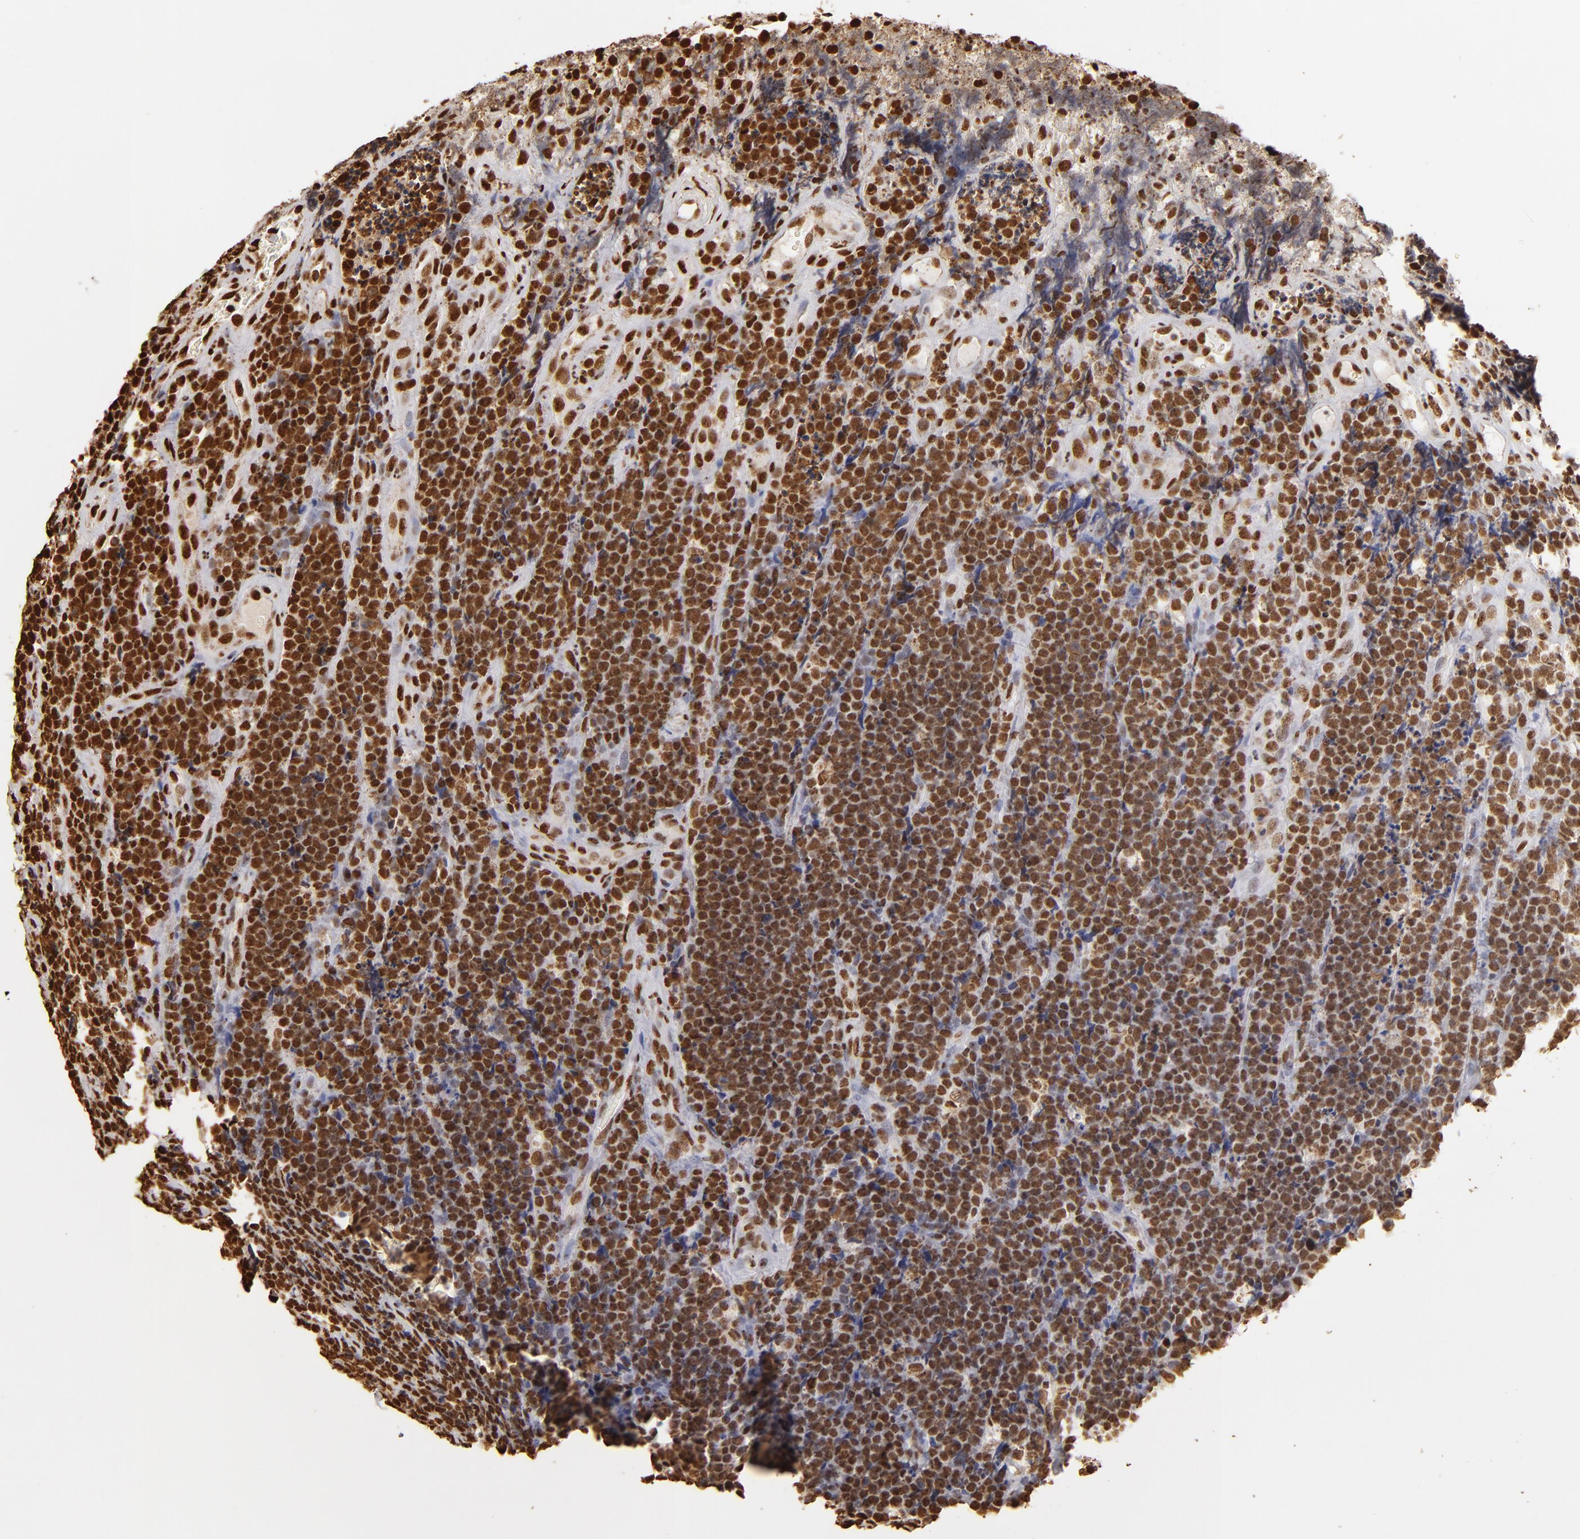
{"staining": {"intensity": "strong", "quantity": ">75%", "location": "nuclear"}, "tissue": "lymphoma", "cell_type": "Tumor cells", "image_type": "cancer", "snomed": [{"axis": "morphology", "description": "Malignant lymphoma, non-Hodgkin's type, High grade"}, {"axis": "topography", "description": "Small intestine"}, {"axis": "topography", "description": "Colon"}], "caption": "Human lymphoma stained with a brown dye shows strong nuclear positive staining in approximately >75% of tumor cells.", "gene": "ILF3", "patient": {"sex": "male", "age": 8}}